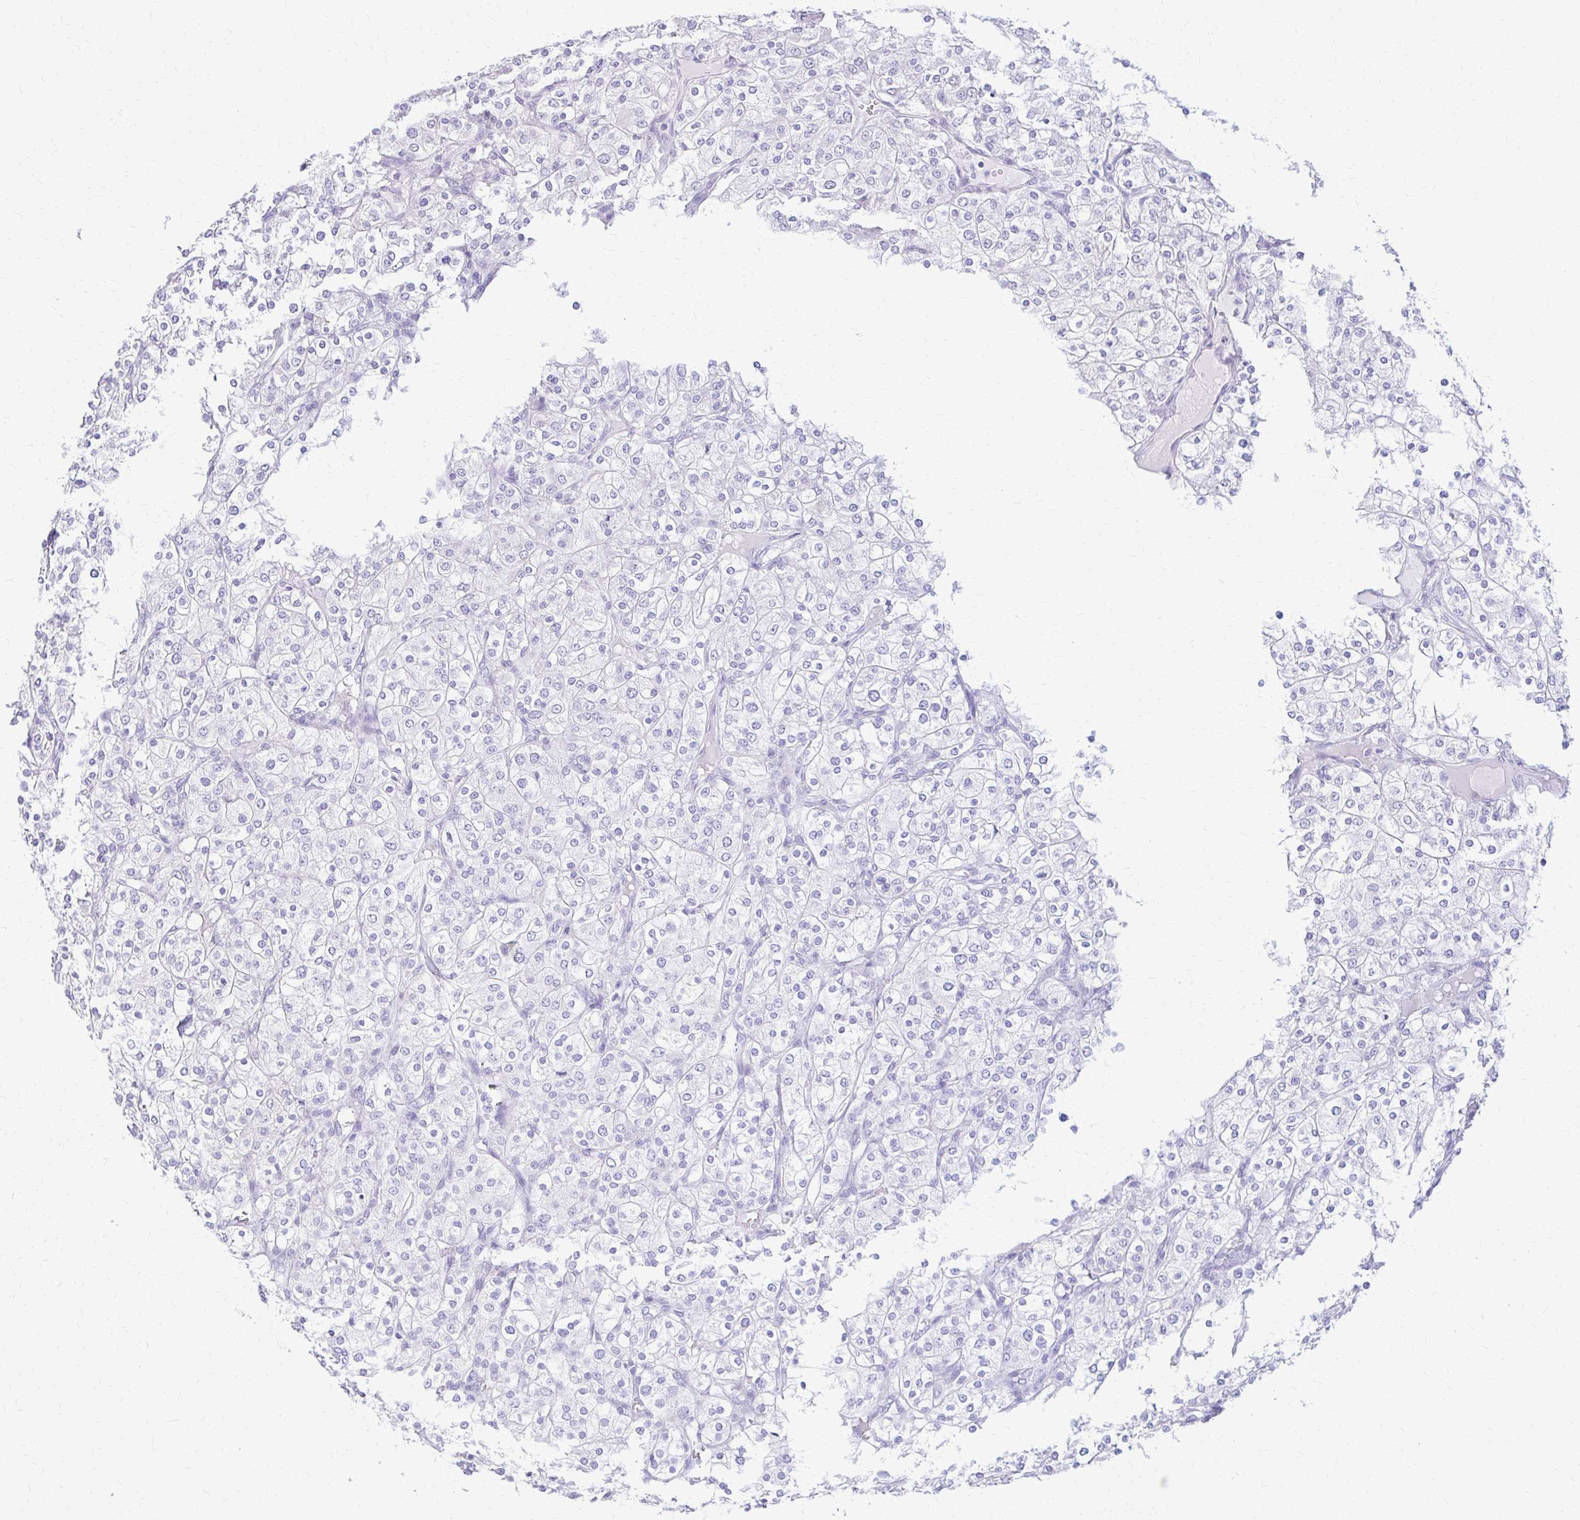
{"staining": {"intensity": "negative", "quantity": "none", "location": "none"}, "tissue": "renal cancer", "cell_type": "Tumor cells", "image_type": "cancer", "snomed": [{"axis": "morphology", "description": "Adenocarcinoma, NOS"}, {"axis": "topography", "description": "Kidney"}], "caption": "Protein analysis of renal cancer (adenocarcinoma) displays no significant expression in tumor cells. (Stains: DAB immunohistochemistry with hematoxylin counter stain, Microscopy: brightfield microscopy at high magnification).", "gene": "RGS16", "patient": {"sex": "male", "age": 80}}